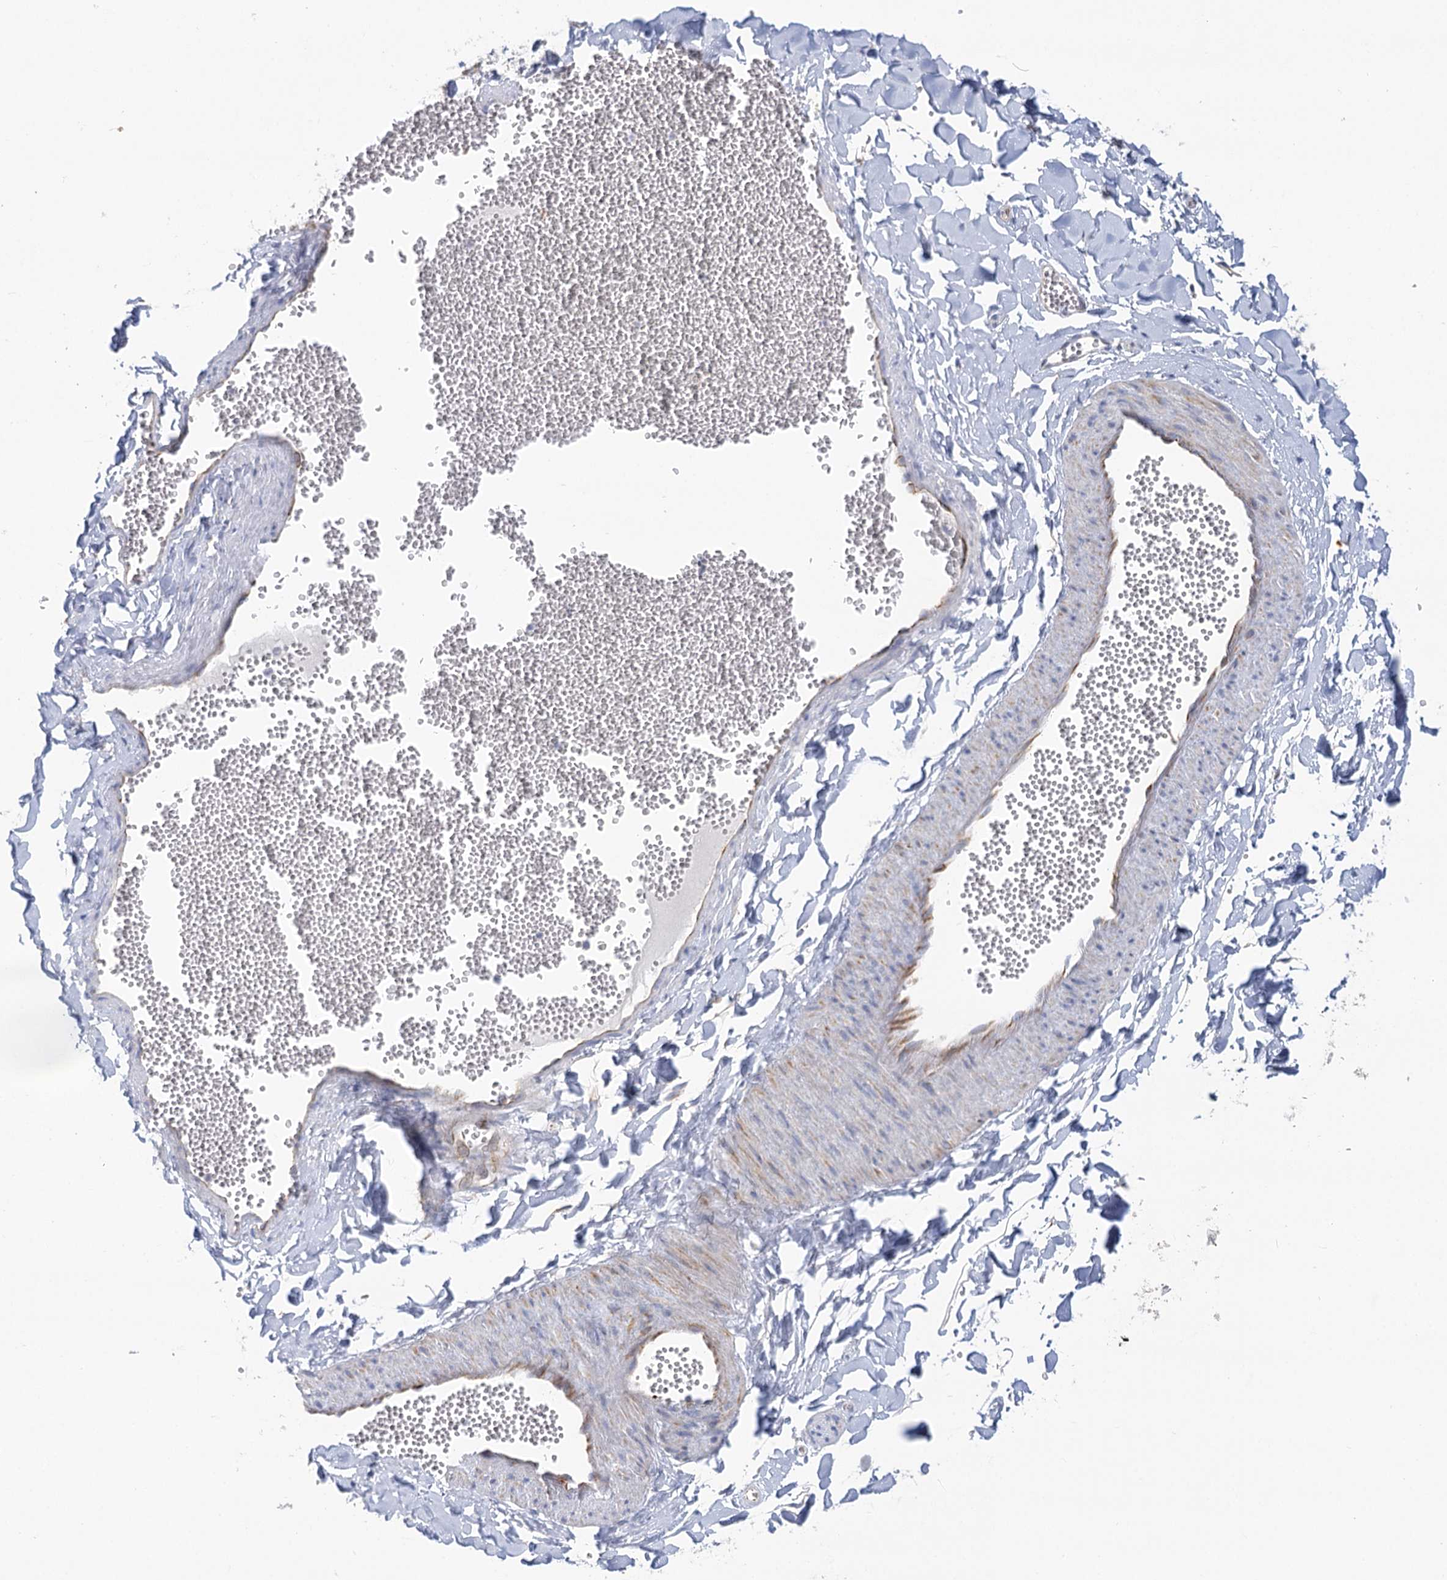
{"staining": {"intensity": "negative", "quantity": "none", "location": "none"}, "tissue": "adipose tissue", "cell_type": "Adipocytes", "image_type": "normal", "snomed": [{"axis": "morphology", "description": "Normal tissue, NOS"}, {"axis": "topography", "description": "Gallbladder"}, {"axis": "topography", "description": "Peripheral nerve tissue"}], "caption": "The immunohistochemistry histopathology image has no significant expression in adipocytes of adipose tissue. Nuclei are stained in blue.", "gene": "DHTKD1", "patient": {"sex": "male", "age": 38}}